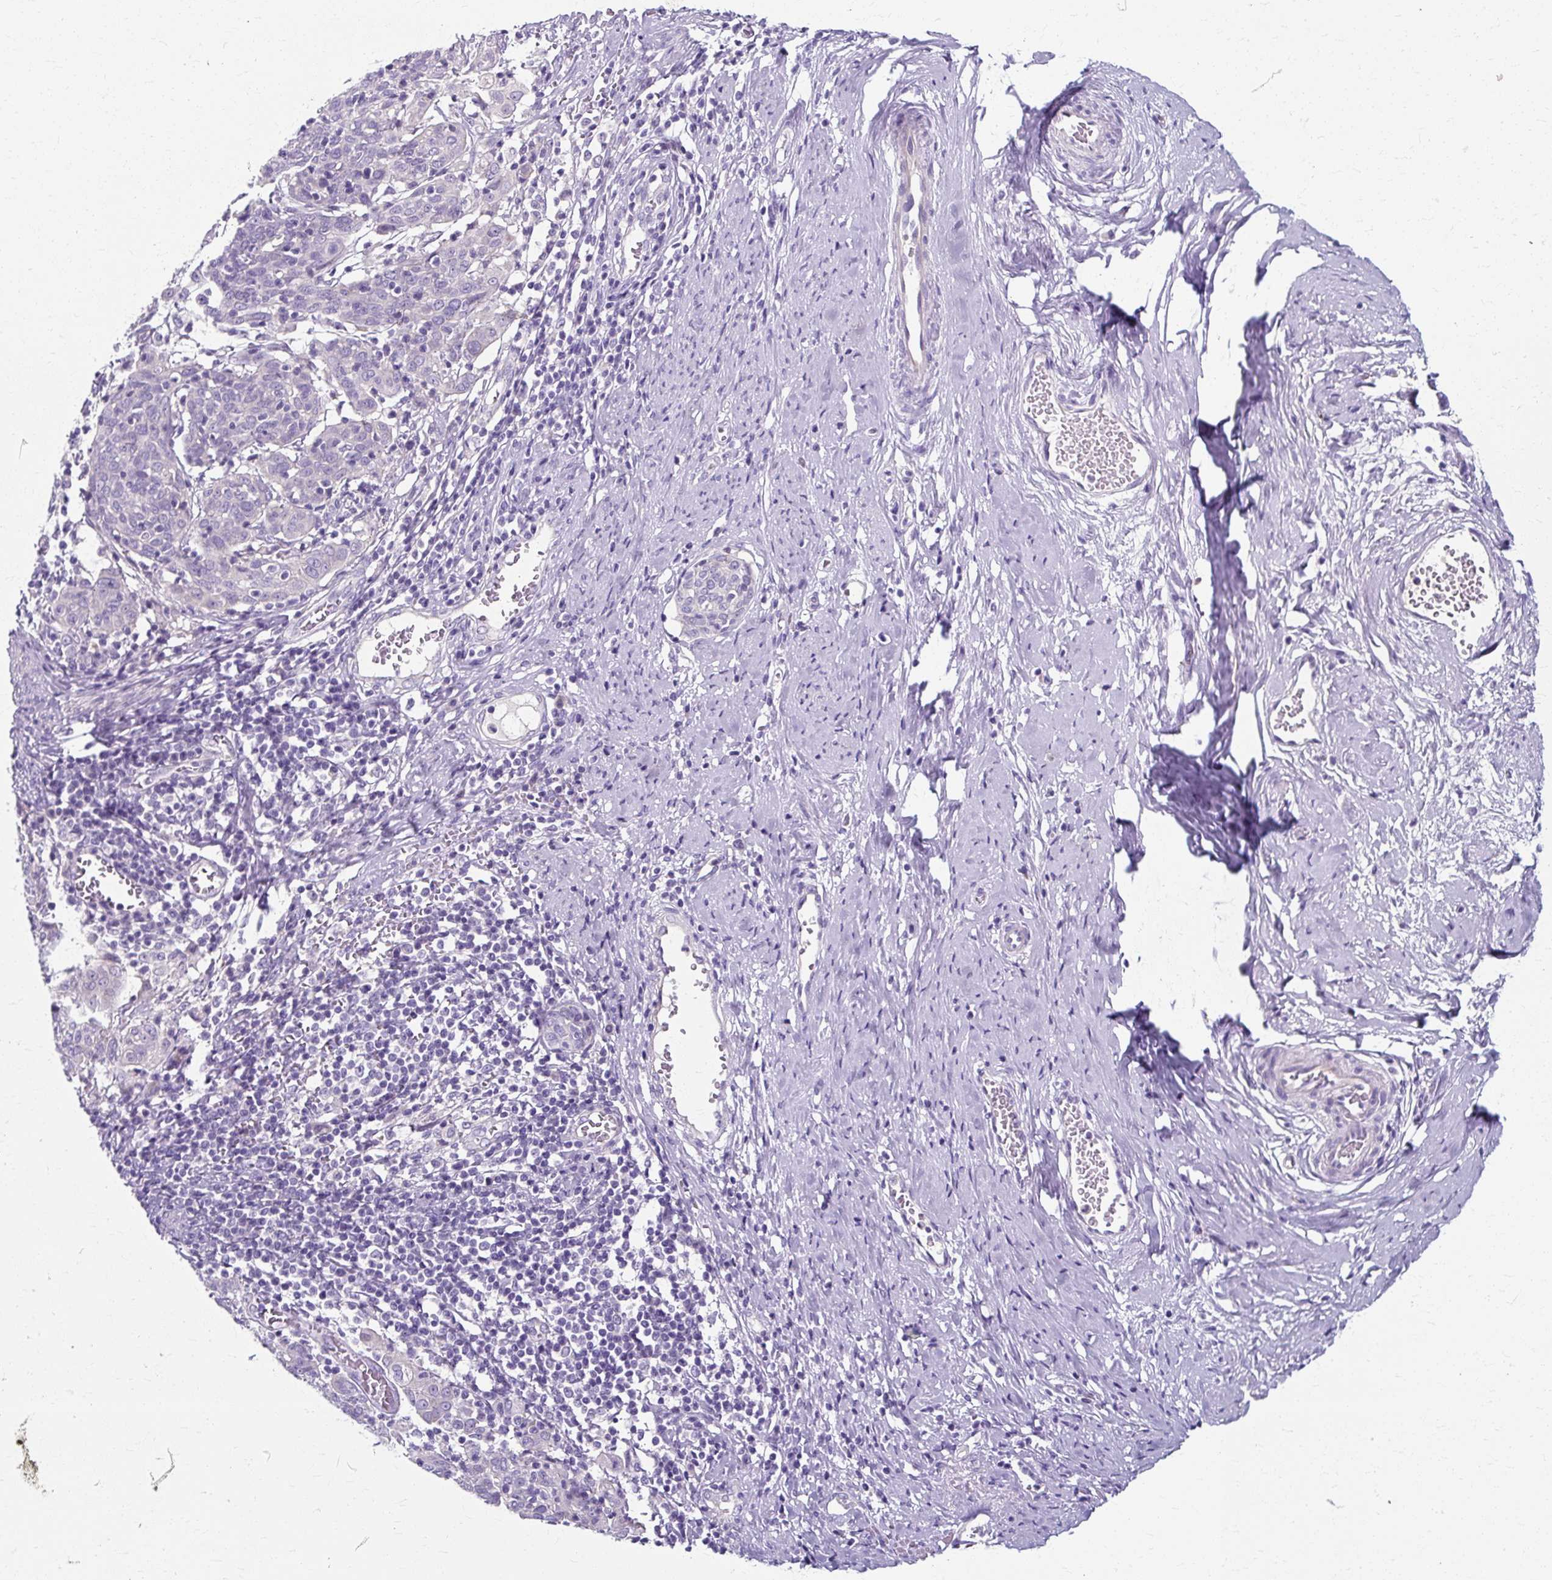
{"staining": {"intensity": "negative", "quantity": "none", "location": "none"}, "tissue": "cervical cancer", "cell_type": "Tumor cells", "image_type": "cancer", "snomed": [{"axis": "morphology", "description": "Squamous cell carcinoma, NOS"}, {"axis": "topography", "description": "Cervix"}], "caption": "This is an IHC image of squamous cell carcinoma (cervical). There is no expression in tumor cells.", "gene": "ZNF555", "patient": {"sex": "female", "age": 67}}